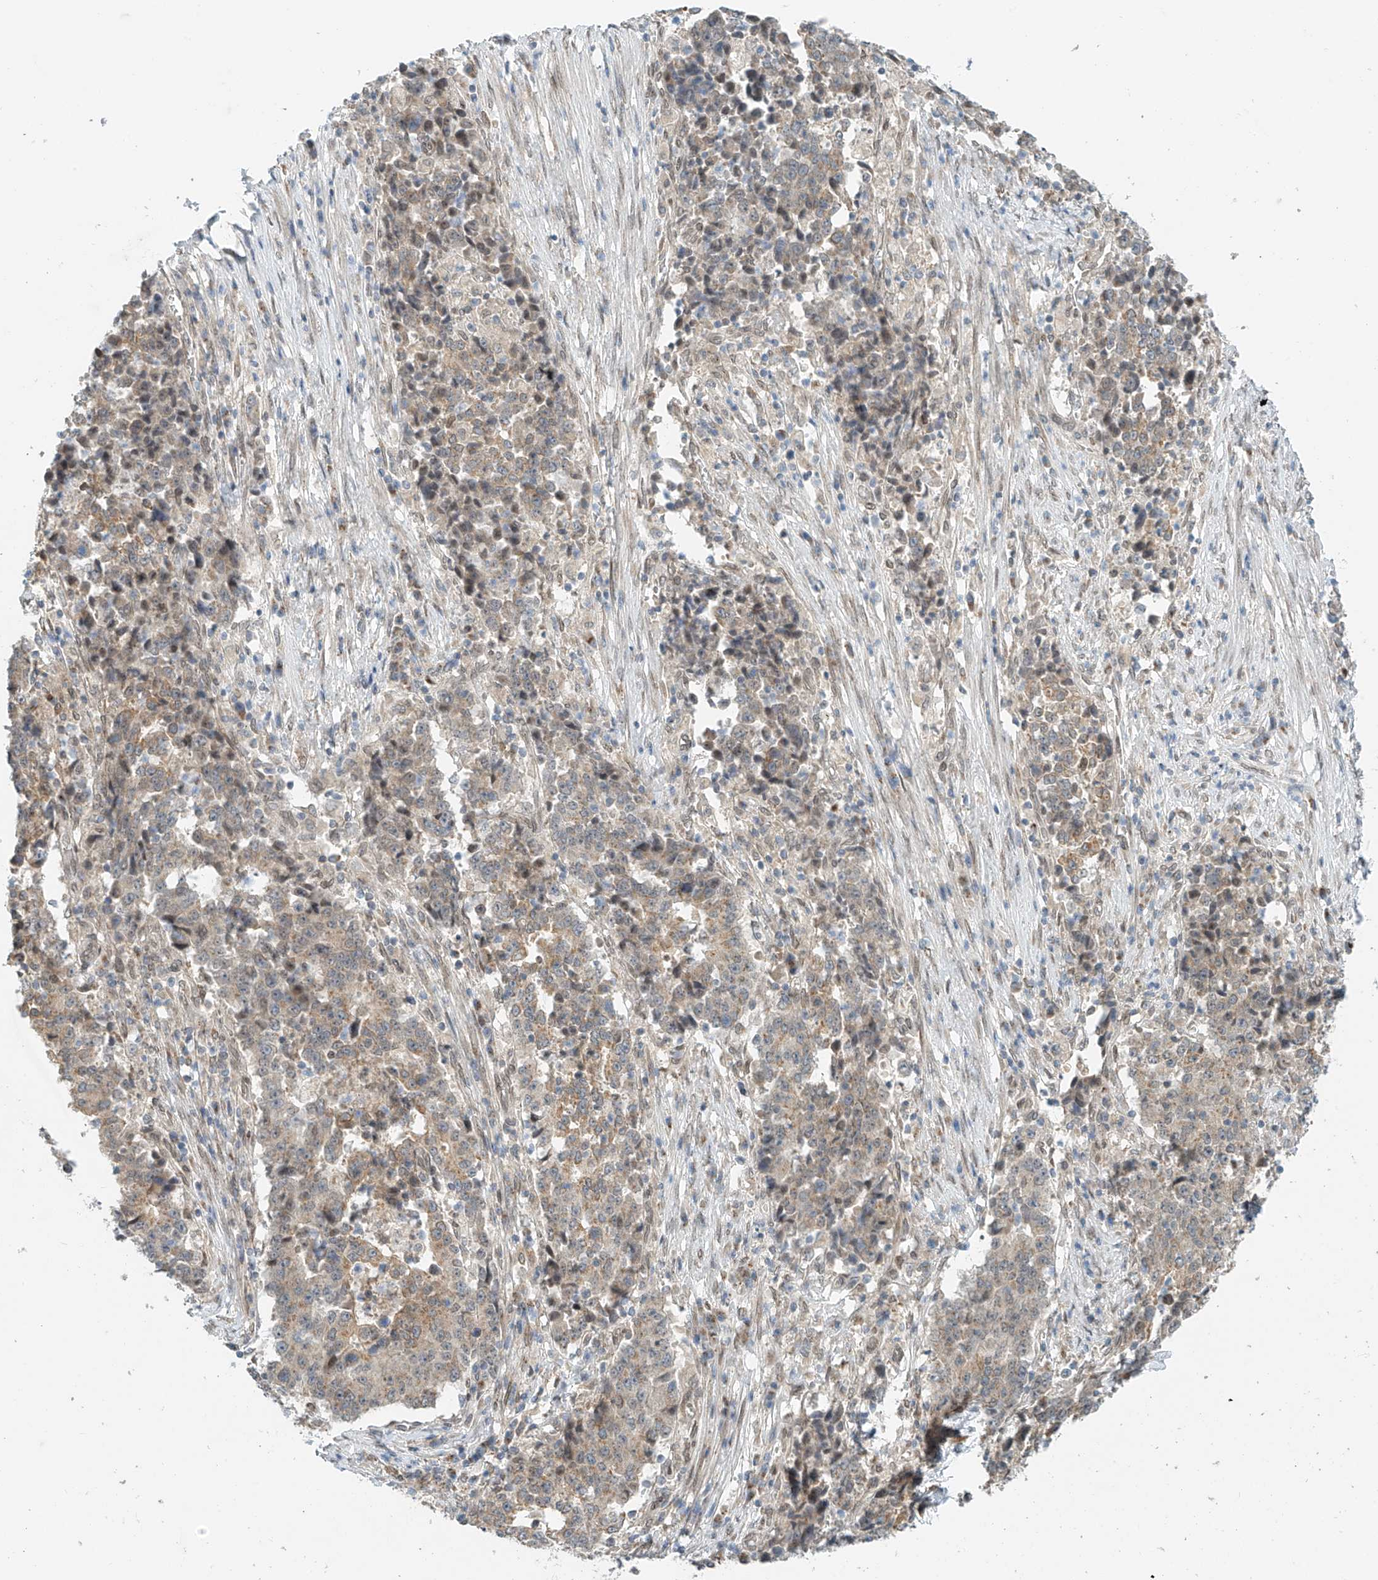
{"staining": {"intensity": "weak", "quantity": "25%-75%", "location": "cytoplasmic/membranous"}, "tissue": "stomach cancer", "cell_type": "Tumor cells", "image_type": "cancer", "snomed": [{"axis": "morphology", "description": "Adenocarcinoma, NOS"}, {"axis": "topography", "description": "Stomach"}], "caption": "The histopathology image exhibits a brown stain indicating the presence of a protein in the cytoplasmic/membranous of tumor cells in stomach adenocarcinoma.", "gene": "STARD9", "patient": {"sex": "male", "age": 59}}